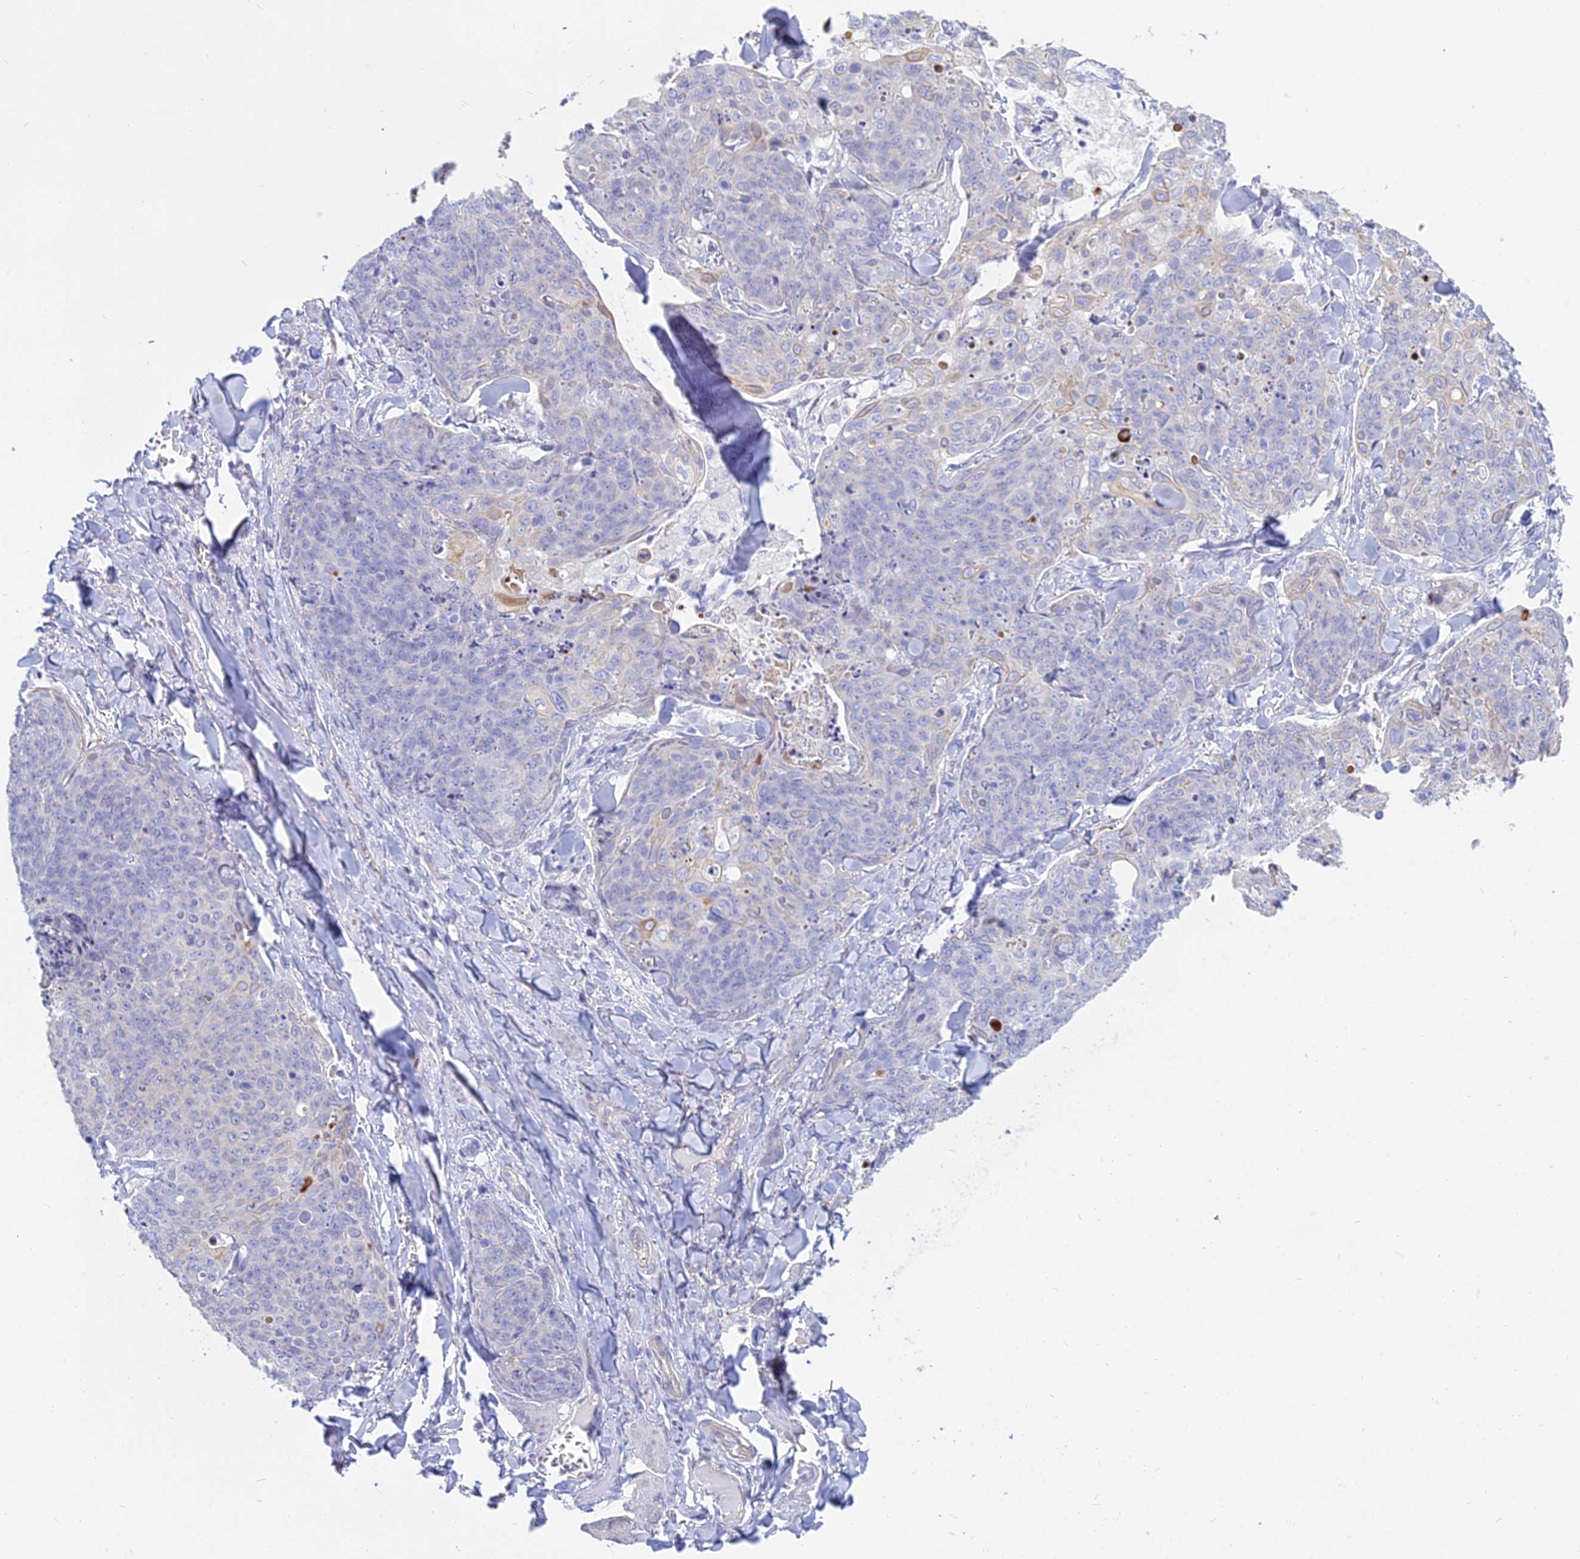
{"staining": {"intensity": "negative", "quantity": "none", "location": "none"}, "tissue": "skin cancer", "cell_type": "Tumor cells", "image_type": "cancer", "snomed": [{"axis": "morphology", "description": "Squamous cell carcinoma, NOS"}, {"axis": "topography", "description": "Skin"}, {"axis": "topography", "description": "Vulva"}], "caption": "This is a photomicrograph of immunohistochemistry (IHC) staining of skin squamous cell carcinoma, which shows no positivity in tumor cells. The staining is performed using DAB (3,3'-diaminobenzidine) brown chromogen with nuclei counter-stained in using hematoxylin.", "gene": "SMIM24", "patient": {"sex": "female", "age": 85}}